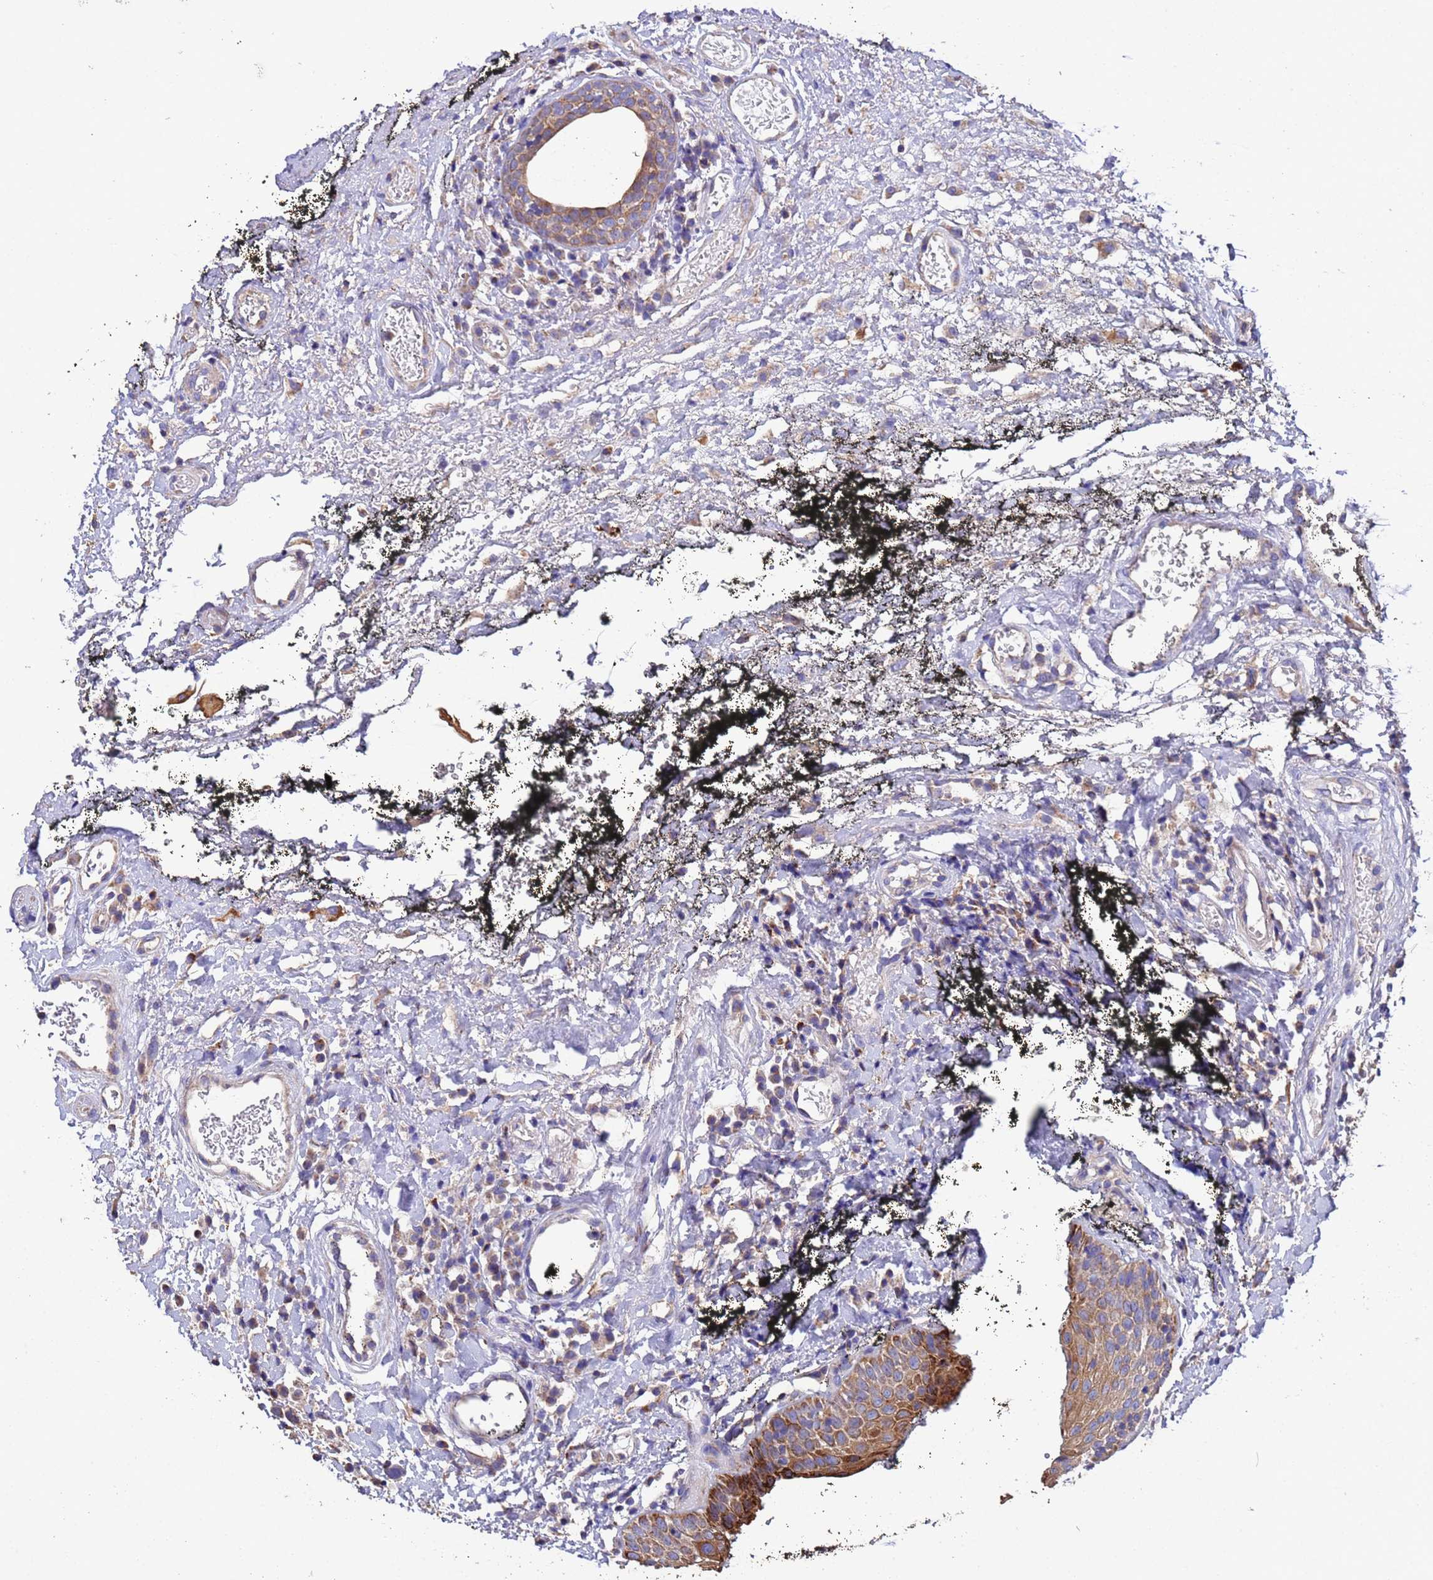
{"staining": {"intensity": "moderate", "quantity": ">75%", "location": "cytoplasmic/membranous"}, "tissue": "oral mucosa", "cell_type": "Squamous epithelial cells", "image_type": "normal", "snomed": [{"axis": "morphology", "description": "Normal tissue, NOS"}, {"axis": "topography", "description": "Oral tissue"}], "caption": "DAB immunohistochemical staining of benign human oral mucosa reveals moderate cytoplasmic/membranous protein staining in about >75% of squamous epithelial cells.", "gene": "ZNFX1", "patient": {"sex": "male", "age": 74}}